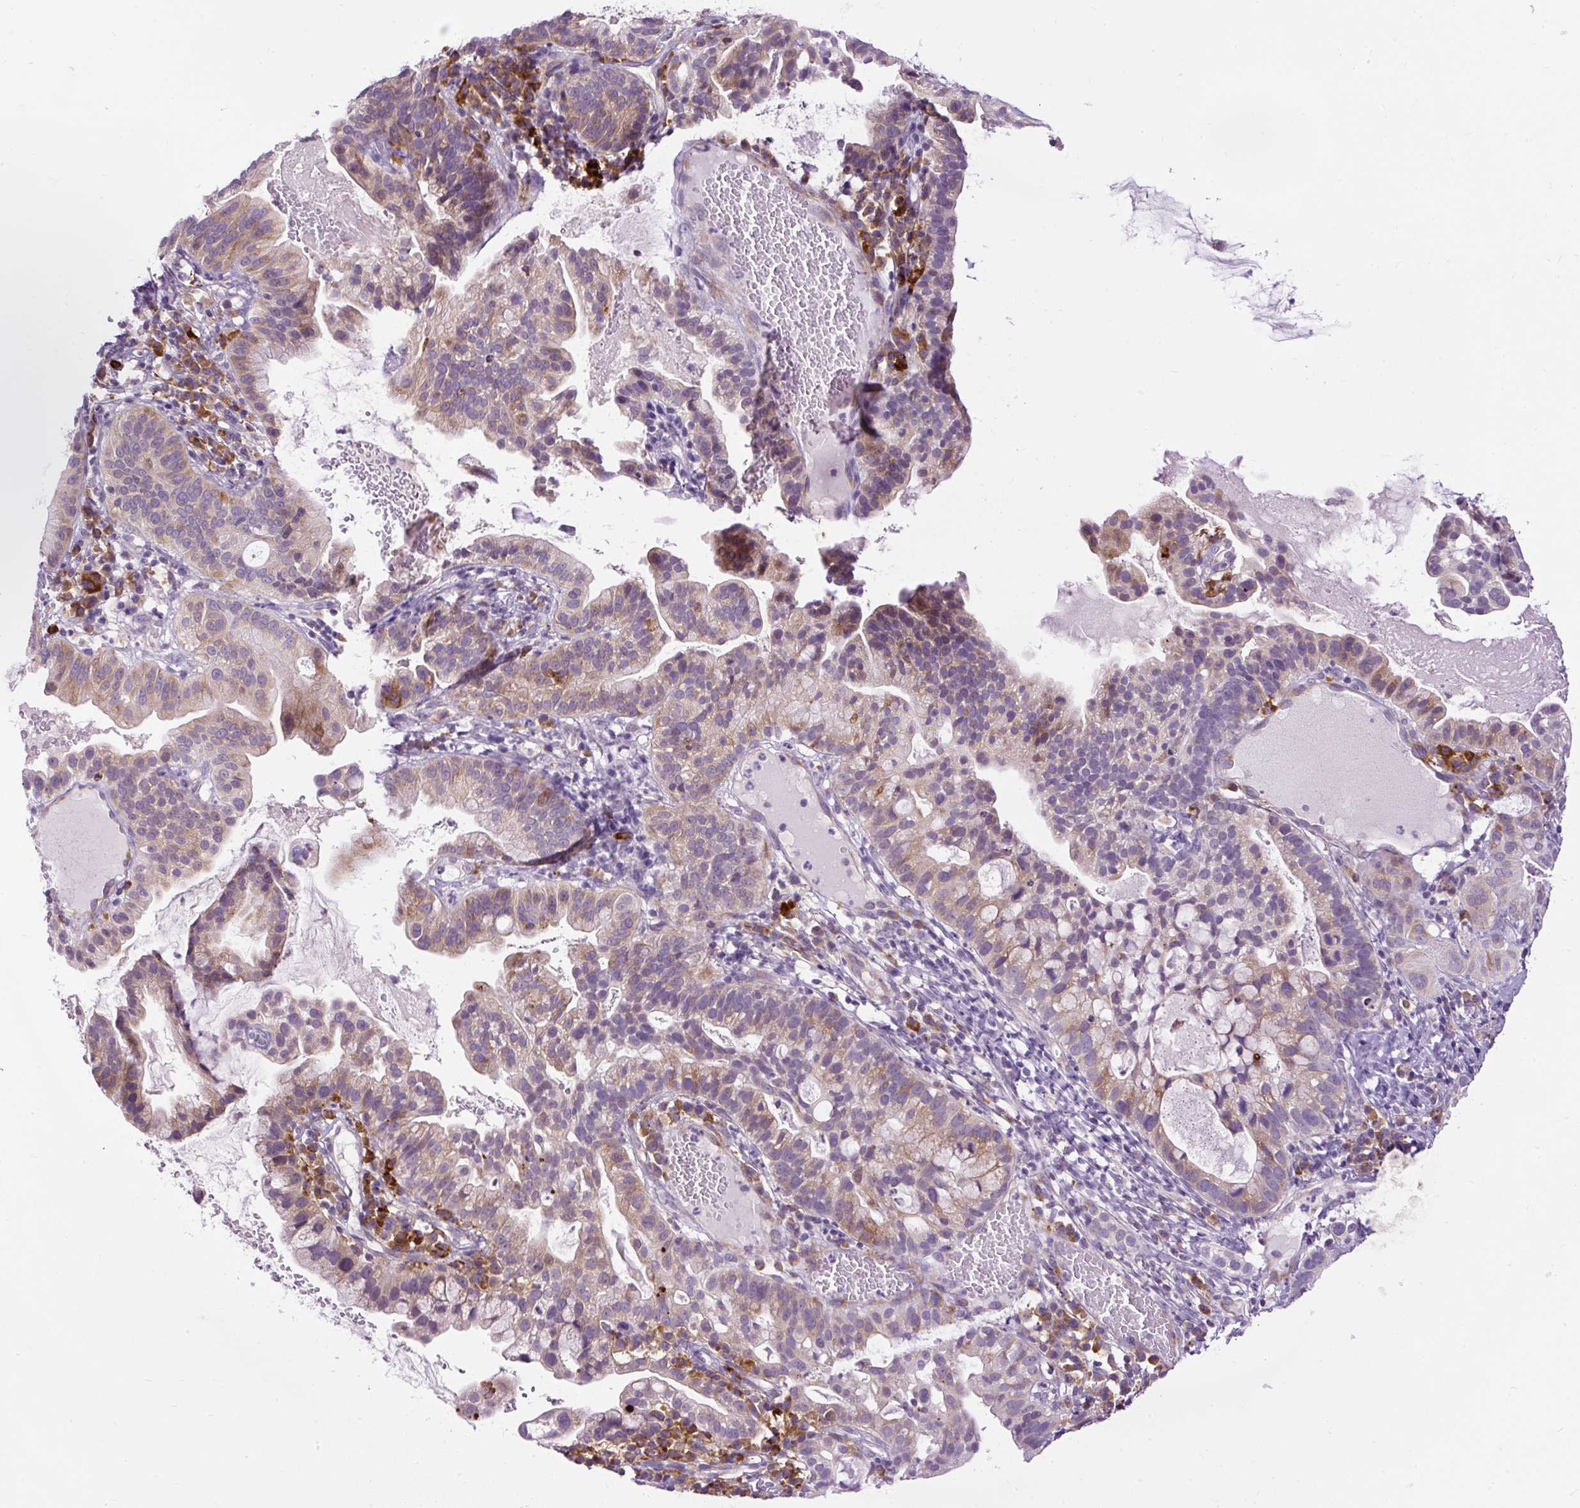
{"staining": {"intensity": "weak", "quantity": "25%-75%", "location": "cytoplasmic/membranous"}, "tissue": "cervical cancer", "cell_type": "Tumor cells", "image_type": "cancer", "snomed": [{"axis": "morphology", "description": "Adenocarcinoma, NOS"}, {"axis": "topography", "description": "Cervix"}], "caption": "This histopathology image reveals IHC staining of cervical adenocarcinoma, with low weak cytoplasmic/membranous expression in approximately 25%-75% of tumor cells.", "gene": "FMC1", "patient": {"sex": "female", "age": 41}}